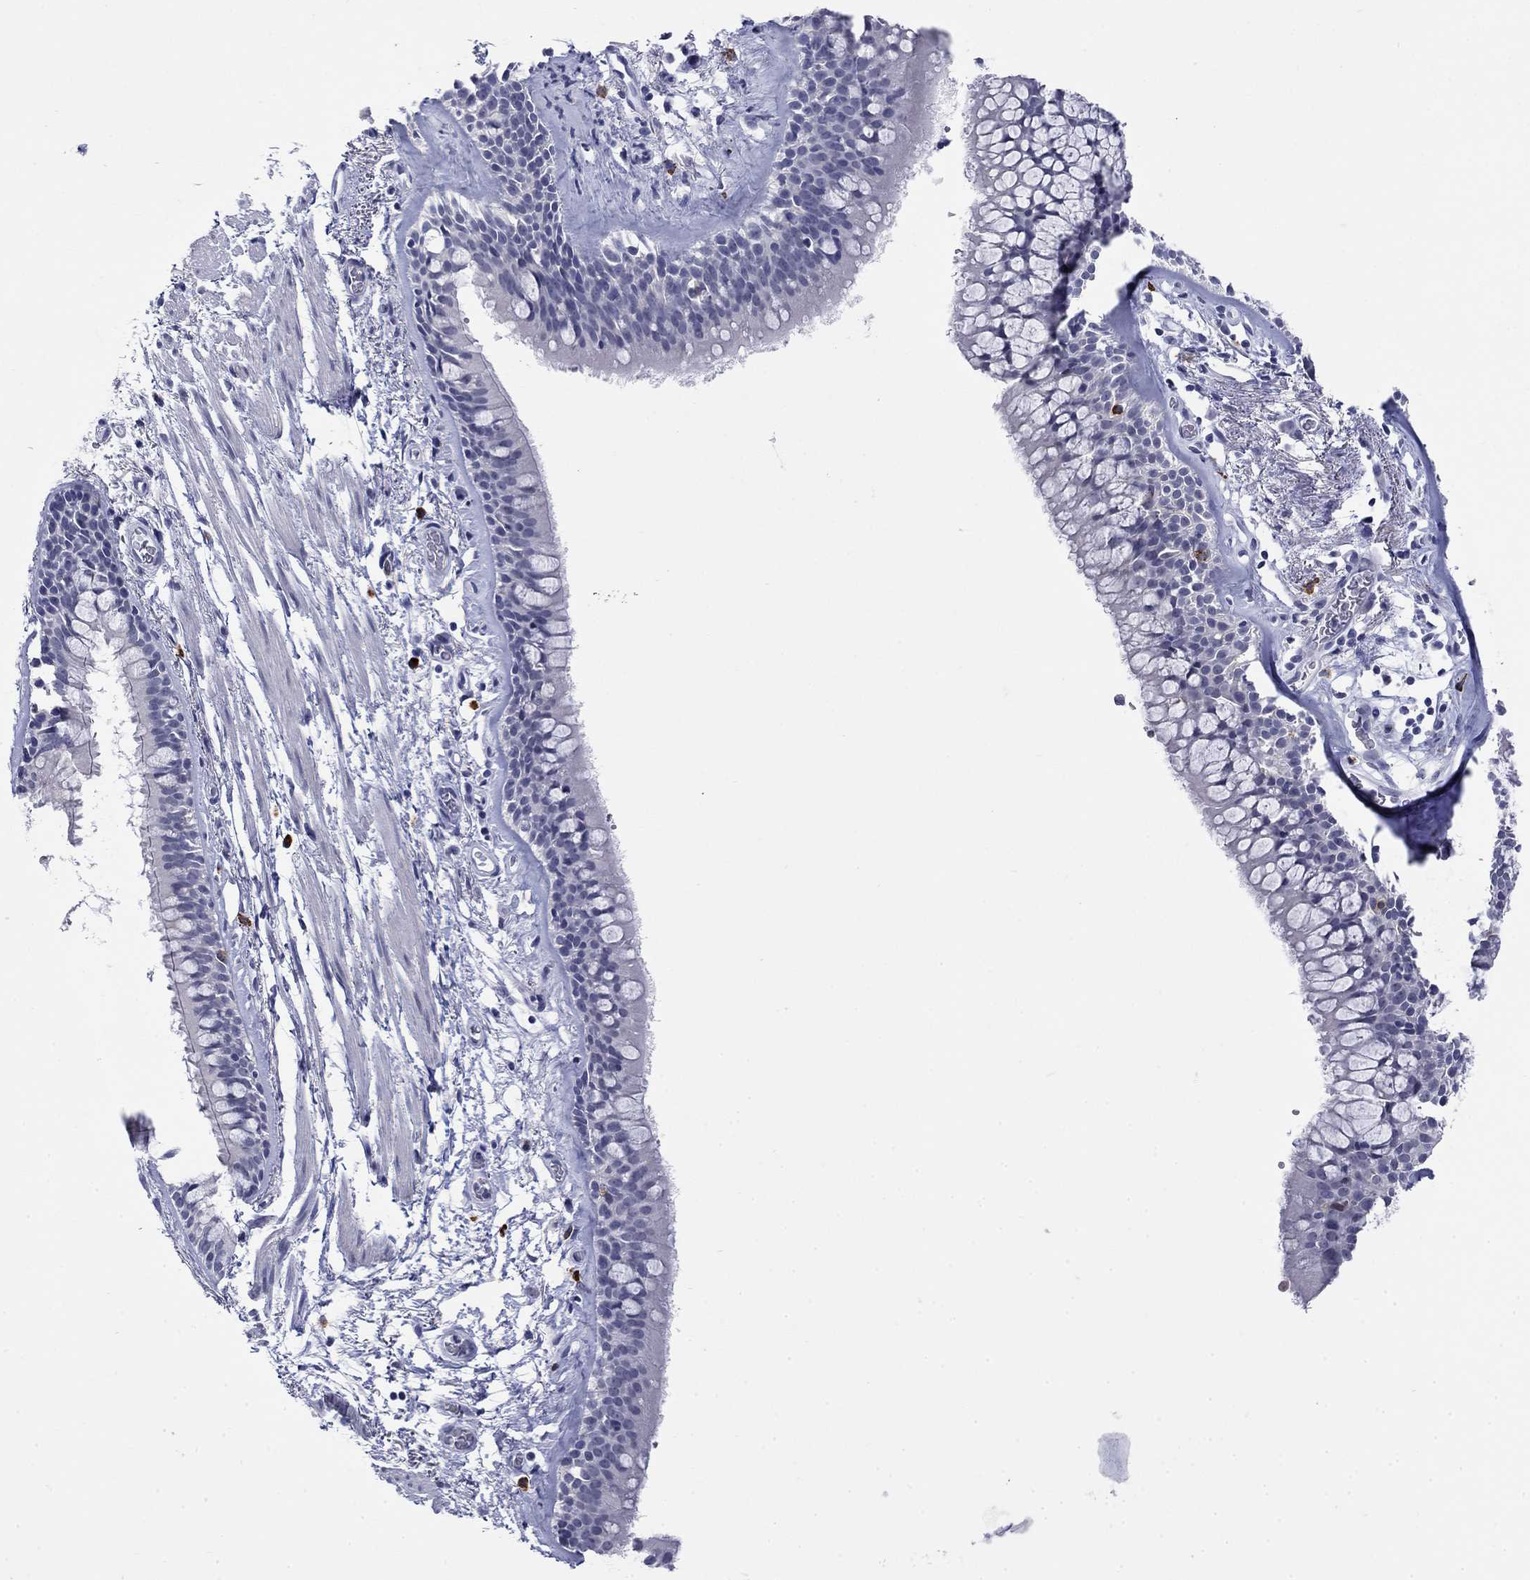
{"staining": {"intensity": "negative", "quantity": "none", "location": "none"}, "tissue": "bronchus", "cell_type": "Respiratory epithelial cells", "image_type": "normal", "snomed": [{"axis": "morphology", "description": "Normal tissue, NOS"}, {"axis": "topography", "description": "Bronchus"}, {"axis": "topography", "description": "Lung"}], "caption": "An IHC photomicrograph of benign bronchus is shown. There is no staining in respiratory epithelial cells of bronchus.", "gene": "ECEL1", "patient": {"sex": "female", "age": 57}}